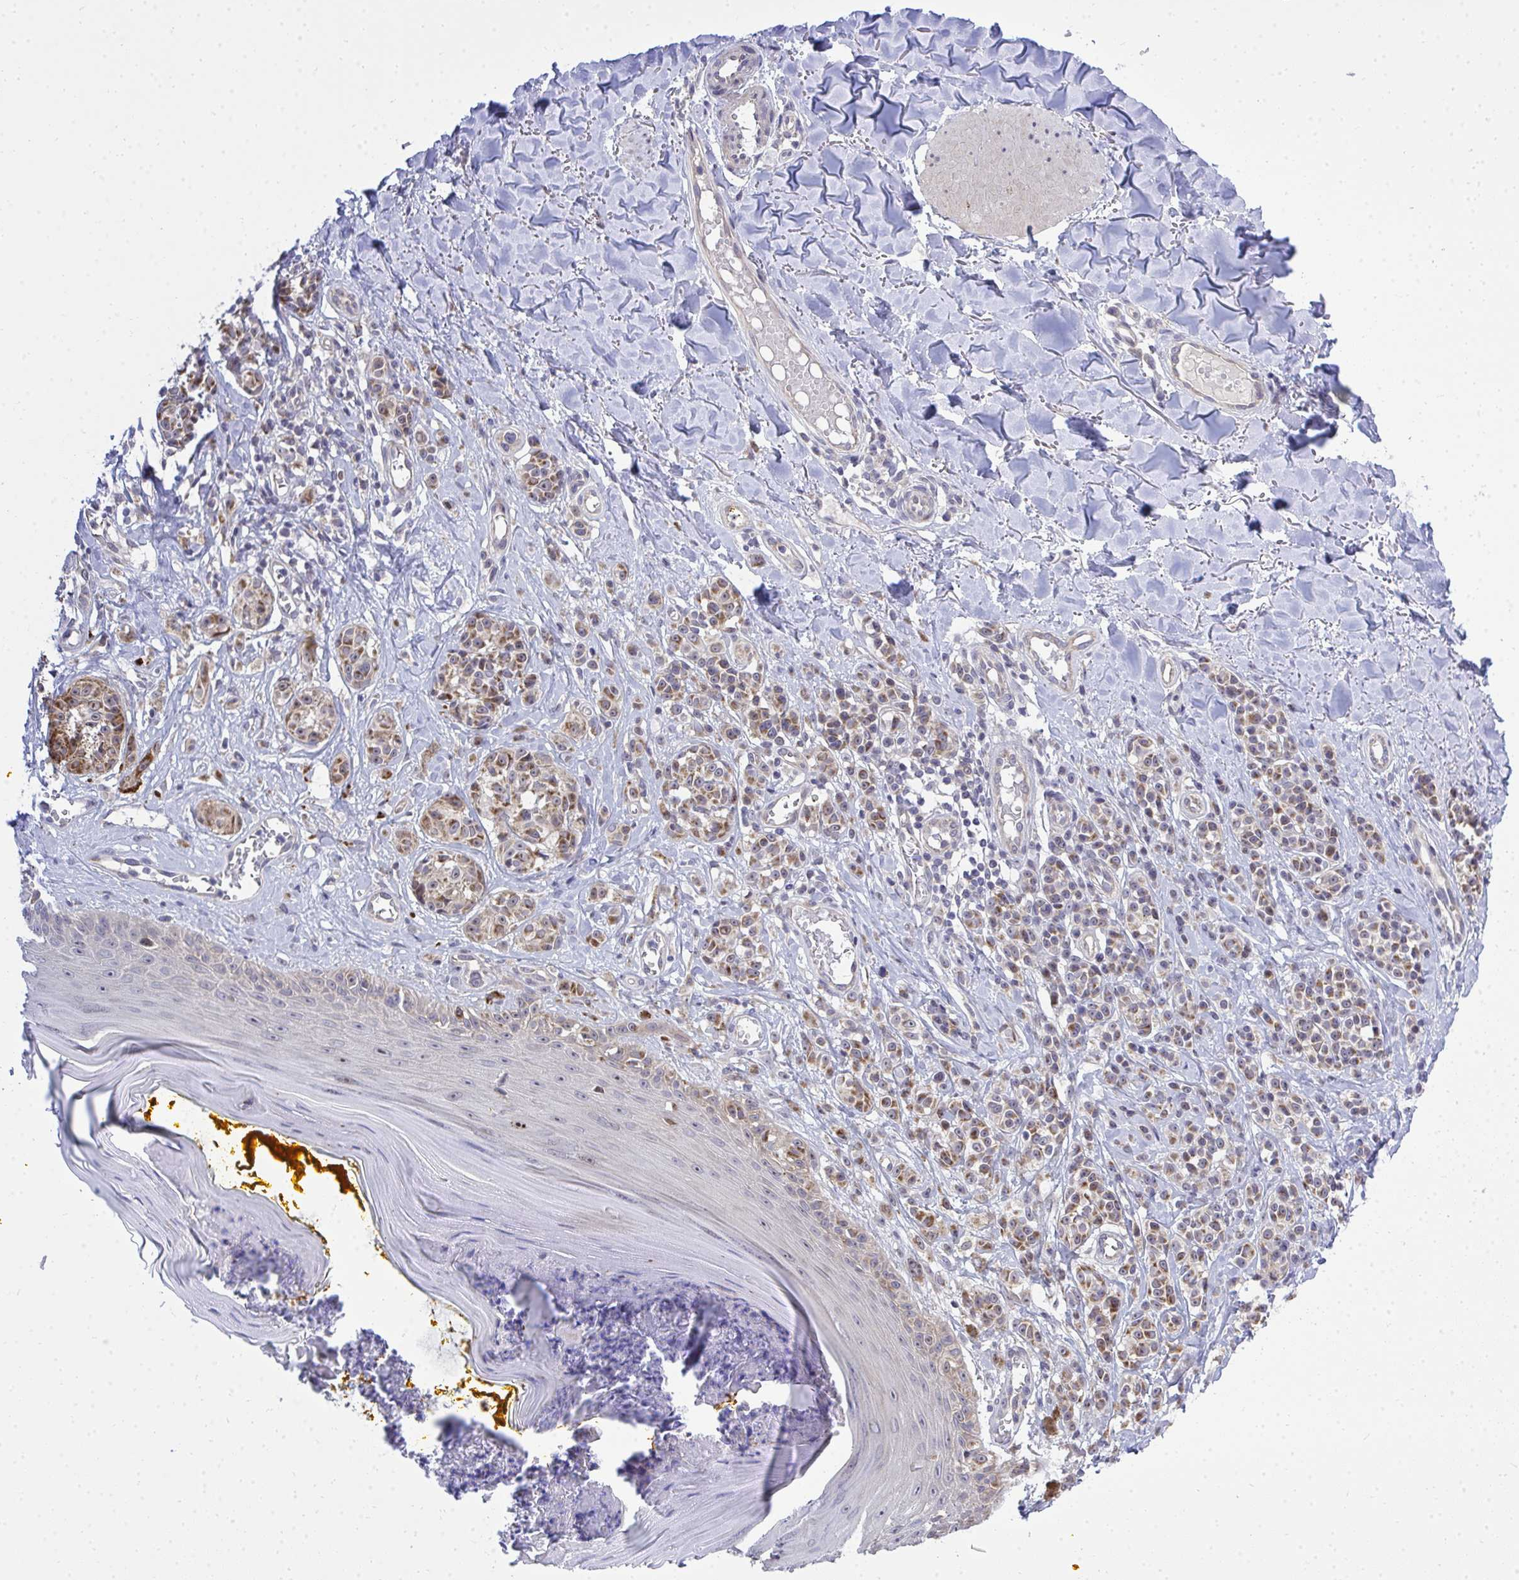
{"staining": {"intensity": "moderate", "quantity": "<25%", "location": "cytoplasmic/membranous"}, "tissue": "melanoma", "cell_type": "Tumor cells", "image_type": "cancer", "snomed": [{"axis": "morphology", "description": "Malignant melanoma, NOS"}, {"axis": "topography", "description": "Skin"}], "caption": "A histopathology image of malignant melanoma stained for a protein displays moderate cytoplasmic/membranous brown staining in tumor cells. (DAB IHC, brown staining for protein, blue staining for nuclei).", "gene": "XAF1", "patient": {"sex": "male", "age": 74}}